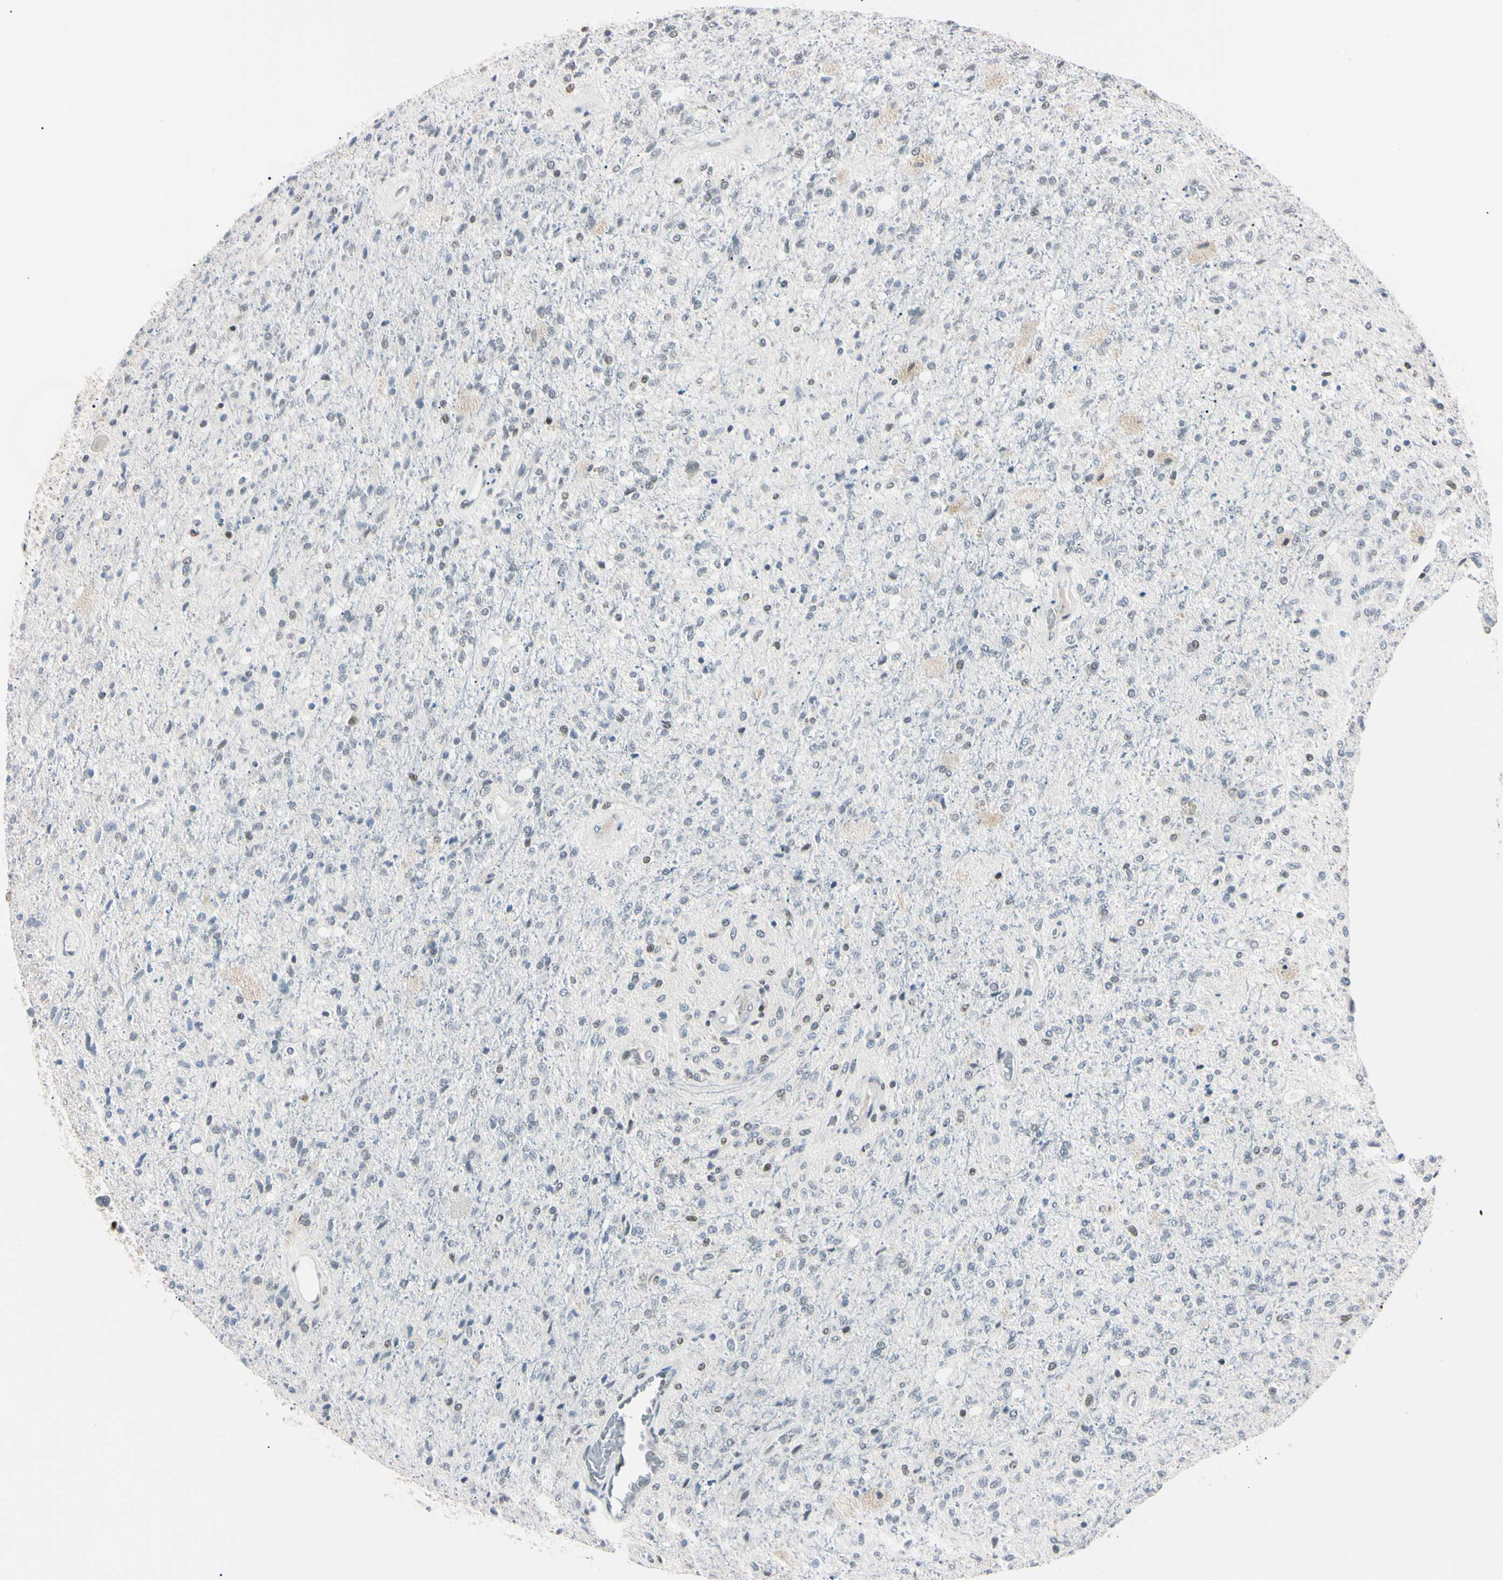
{"staining": {"intensity": "negative", "quantity": "none", "location": "none"}, "tissue": "glioma", "cell_type": "Tumor cells", "image_type": "cancer", "snomed": [{"axis": "morphology", "description": "Normal tissue, NOS"}, {"axis": "morphology", "description": "Glioma, malignant, High grade"}, {"axis": "topography", "description": "Cerebral cortex"}], "caption": "This is a image of IHC staining of glioma, which shows no positivity in tumor cells.", "gene": "C1orf174", "patient": {"sex": "male", "age": 77}}